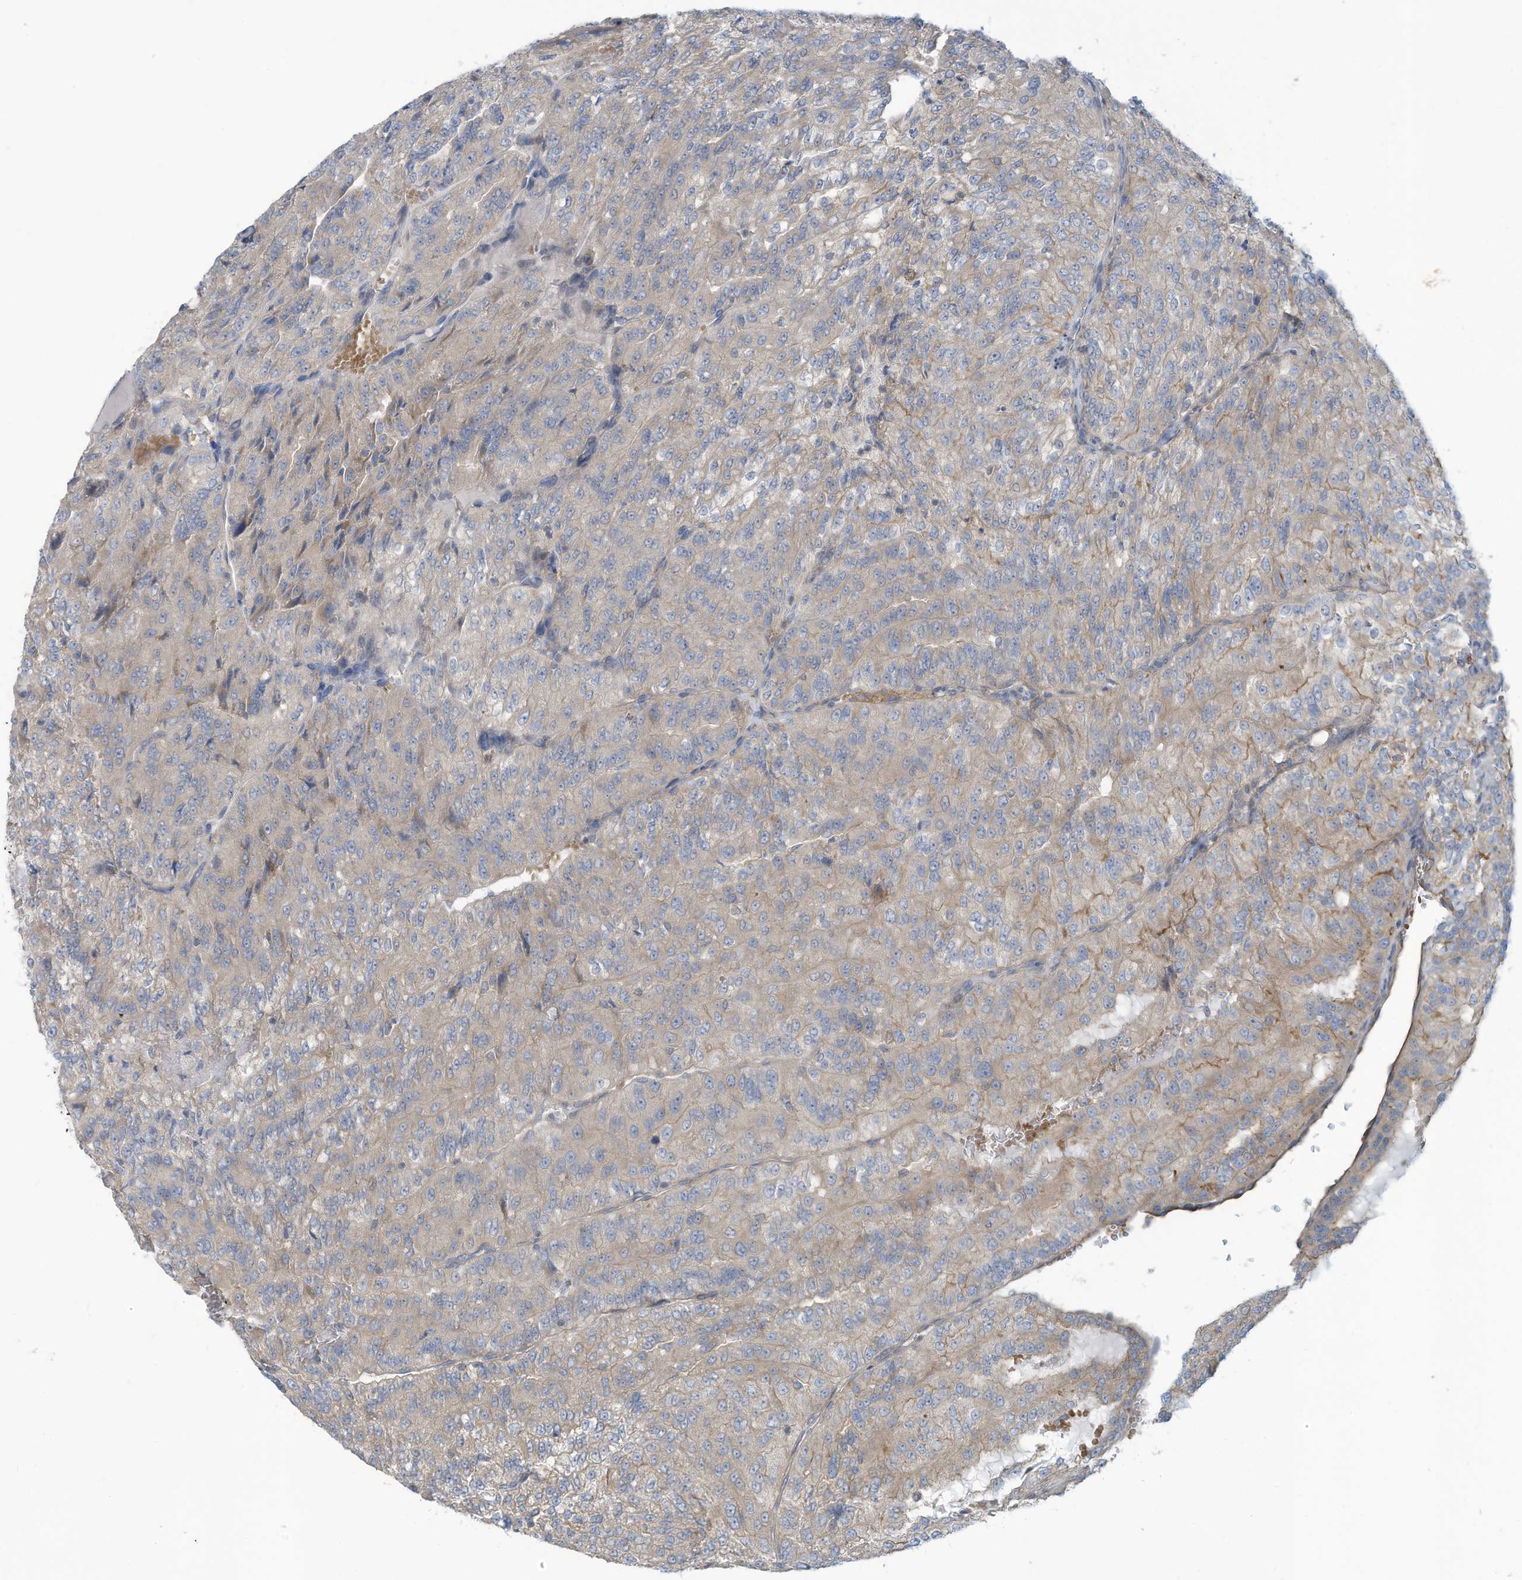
{"staining": {"intensity": "weak", "quantity": "<25%", "location": "cytoplasmic/membranous"}, "tissue": "renal cancer", "cell_type": "Tumor cells", "image_type": "cancer", "snomed": [{"axis": "morphology", "description": "Adenocarcinoma, NOS"}, {"axis": "topography", "description": "Kidney"}], "caption": "Immunohistochemistry (IHC) micrograph of neoplastic tissue: adenocarcinoma (renal) stained with DAB (3,3'-diaminobenzidine) reveals no significant protein expression in tumor cells.", "gene": "ADAT2", "patient": {"sex": "female", "age": 63}}